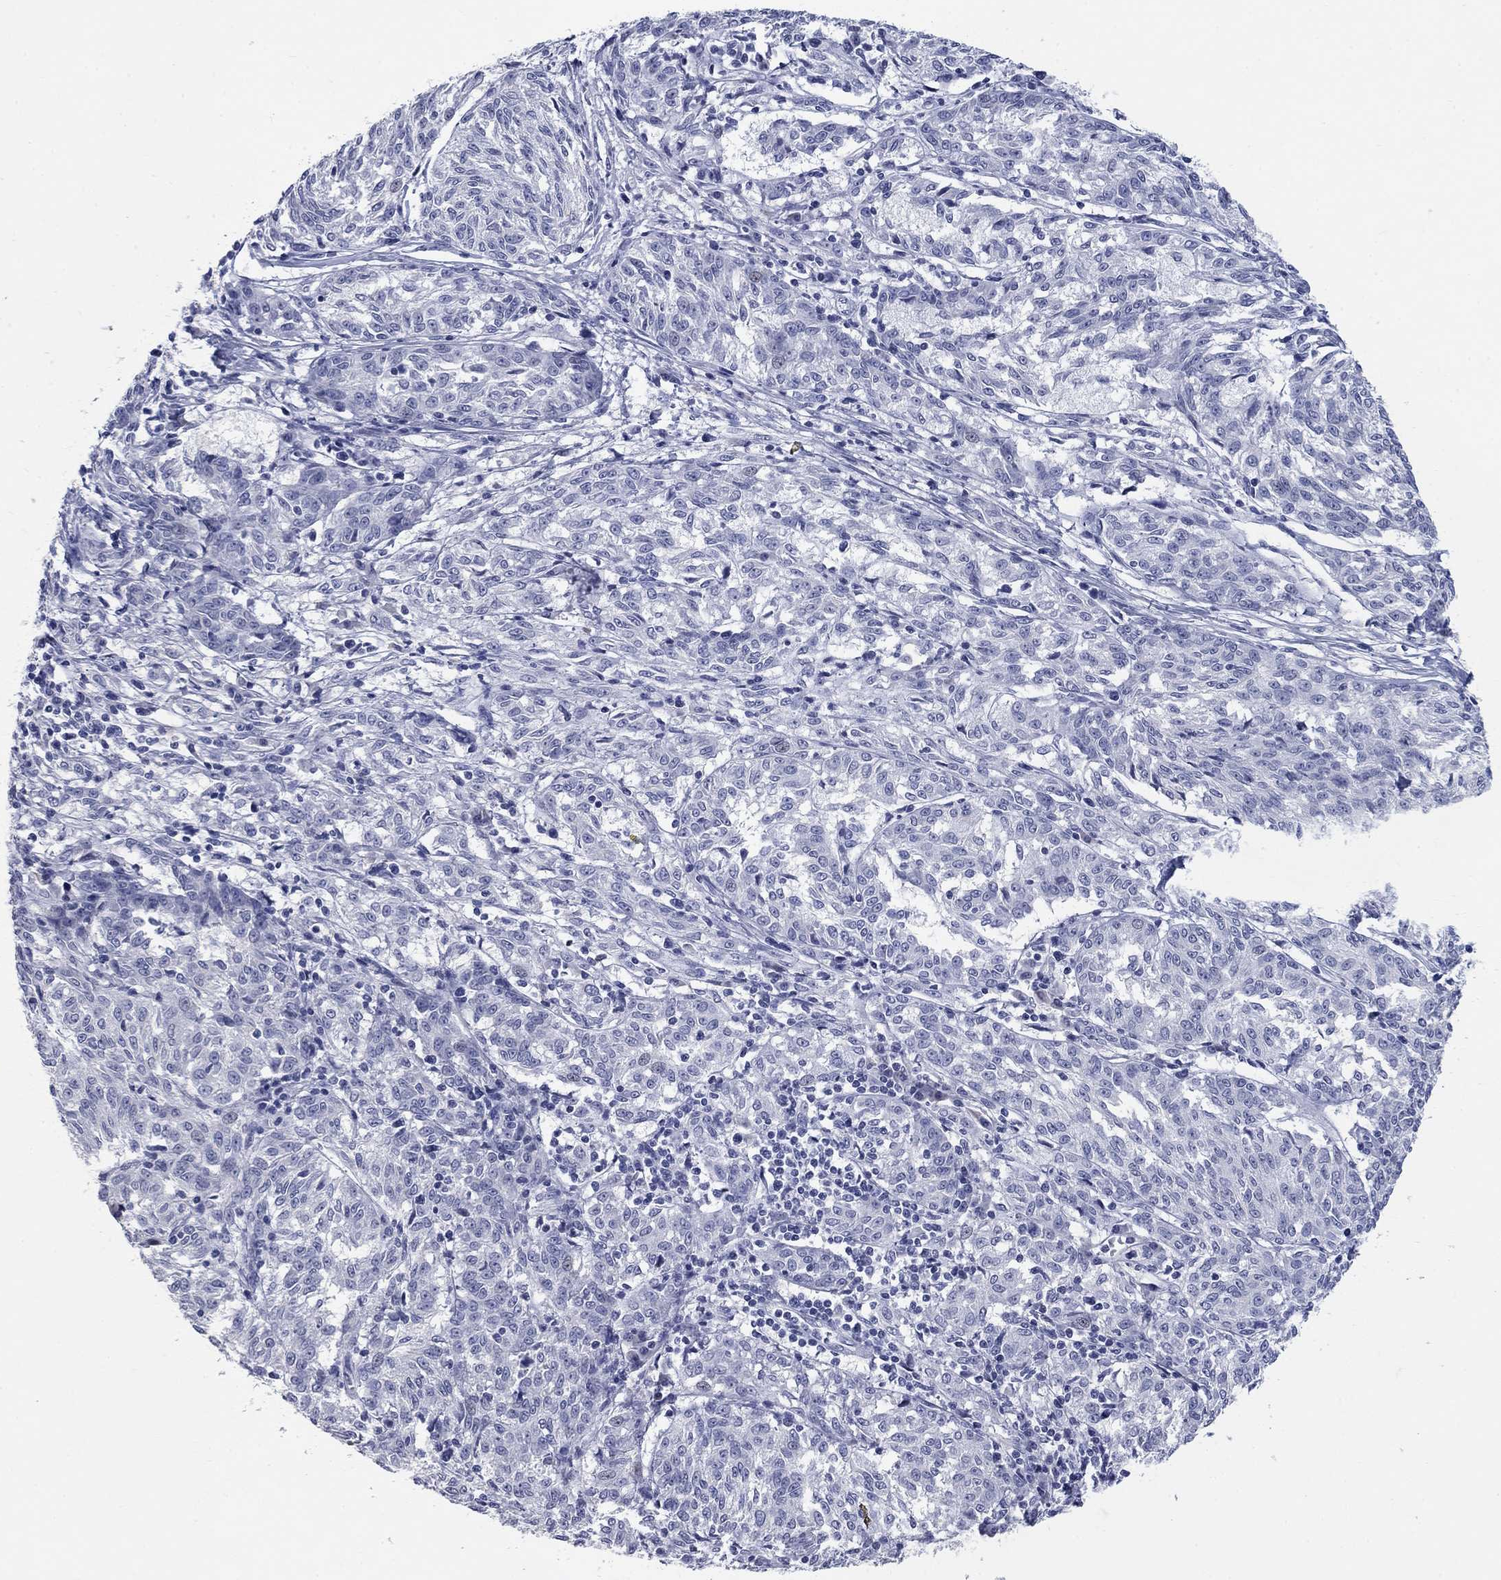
{"staining": {"intensity": "negative", "quantity": "none", "location": "none"}, "tissue": "melanoma", "cell_type": "Tumor cells", "image_type": "cancer", "snomed": [{"axis": "morphology", "description": "Malignant melanoma, NOS"}, {"axis": "topography", "description": "Skin"}], "caption": "Malignant melanoma was stained to show a protein in brown. There is no significant staining in tumor cells.", "gene": "ELAVL4", "patient": {"sex": "female", "age": 72}}